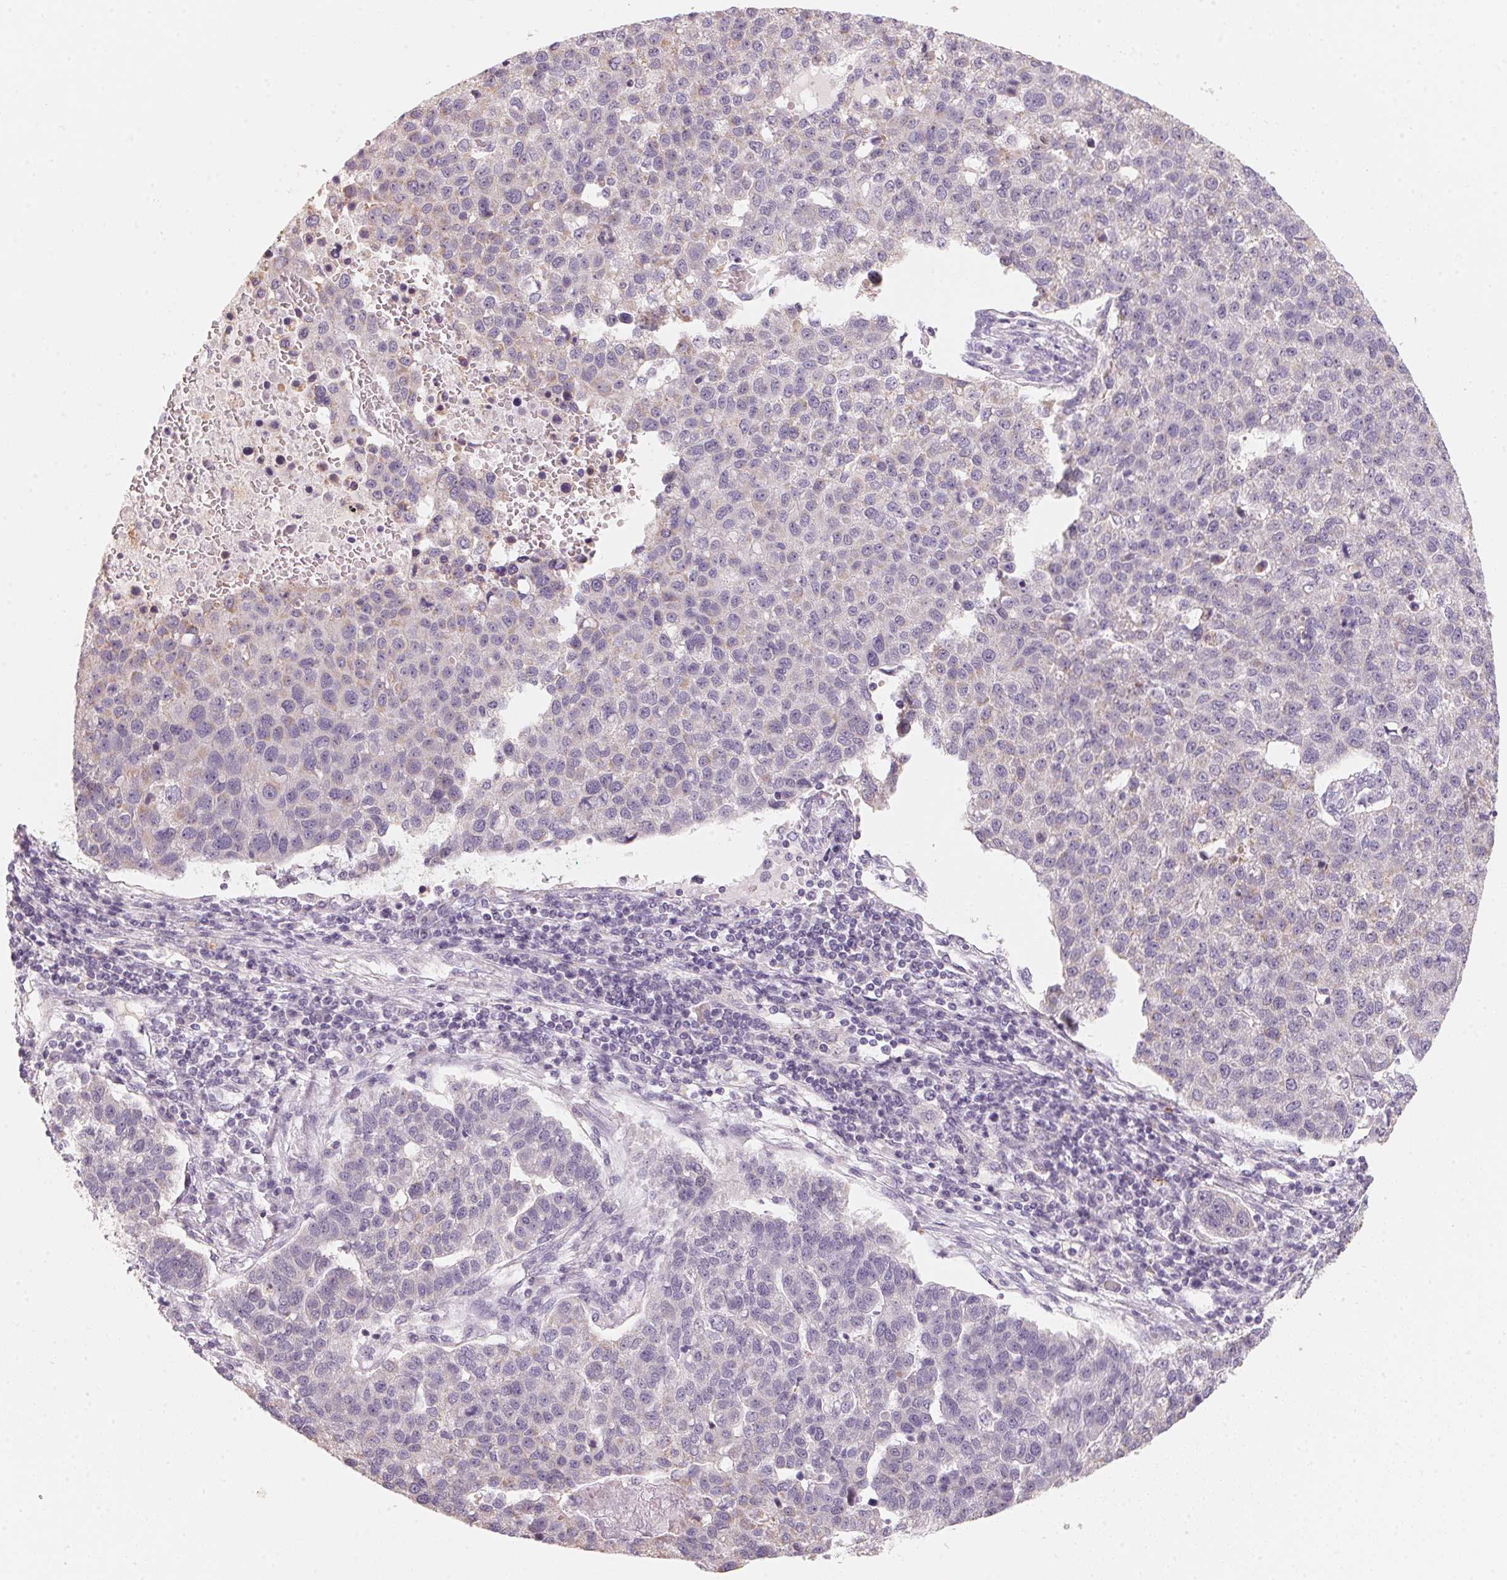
{"staining": {"intensity": "weak", "quantity": "25%-75%", "location": "cytoplasmic/membranous"}, "tissue": "pancreatic cancer", "cell_type": "Tumor cells", "image_type": "cancer", "snomed": [{"axis": "morphology", "description": "Adenocarcinoma, NOS"}, {"axis": "topography", "description": "Pancreas"}], "caption": "Immunohistochemical staining of human pancreatic adenocarcinoma exhibits low levels of weak cytoplasmic/membranous protein positivity in approximately 25%-75% of tumor cells.", "gene": "ANKRD31", "patient": {"sex": "female", "age": 61}}